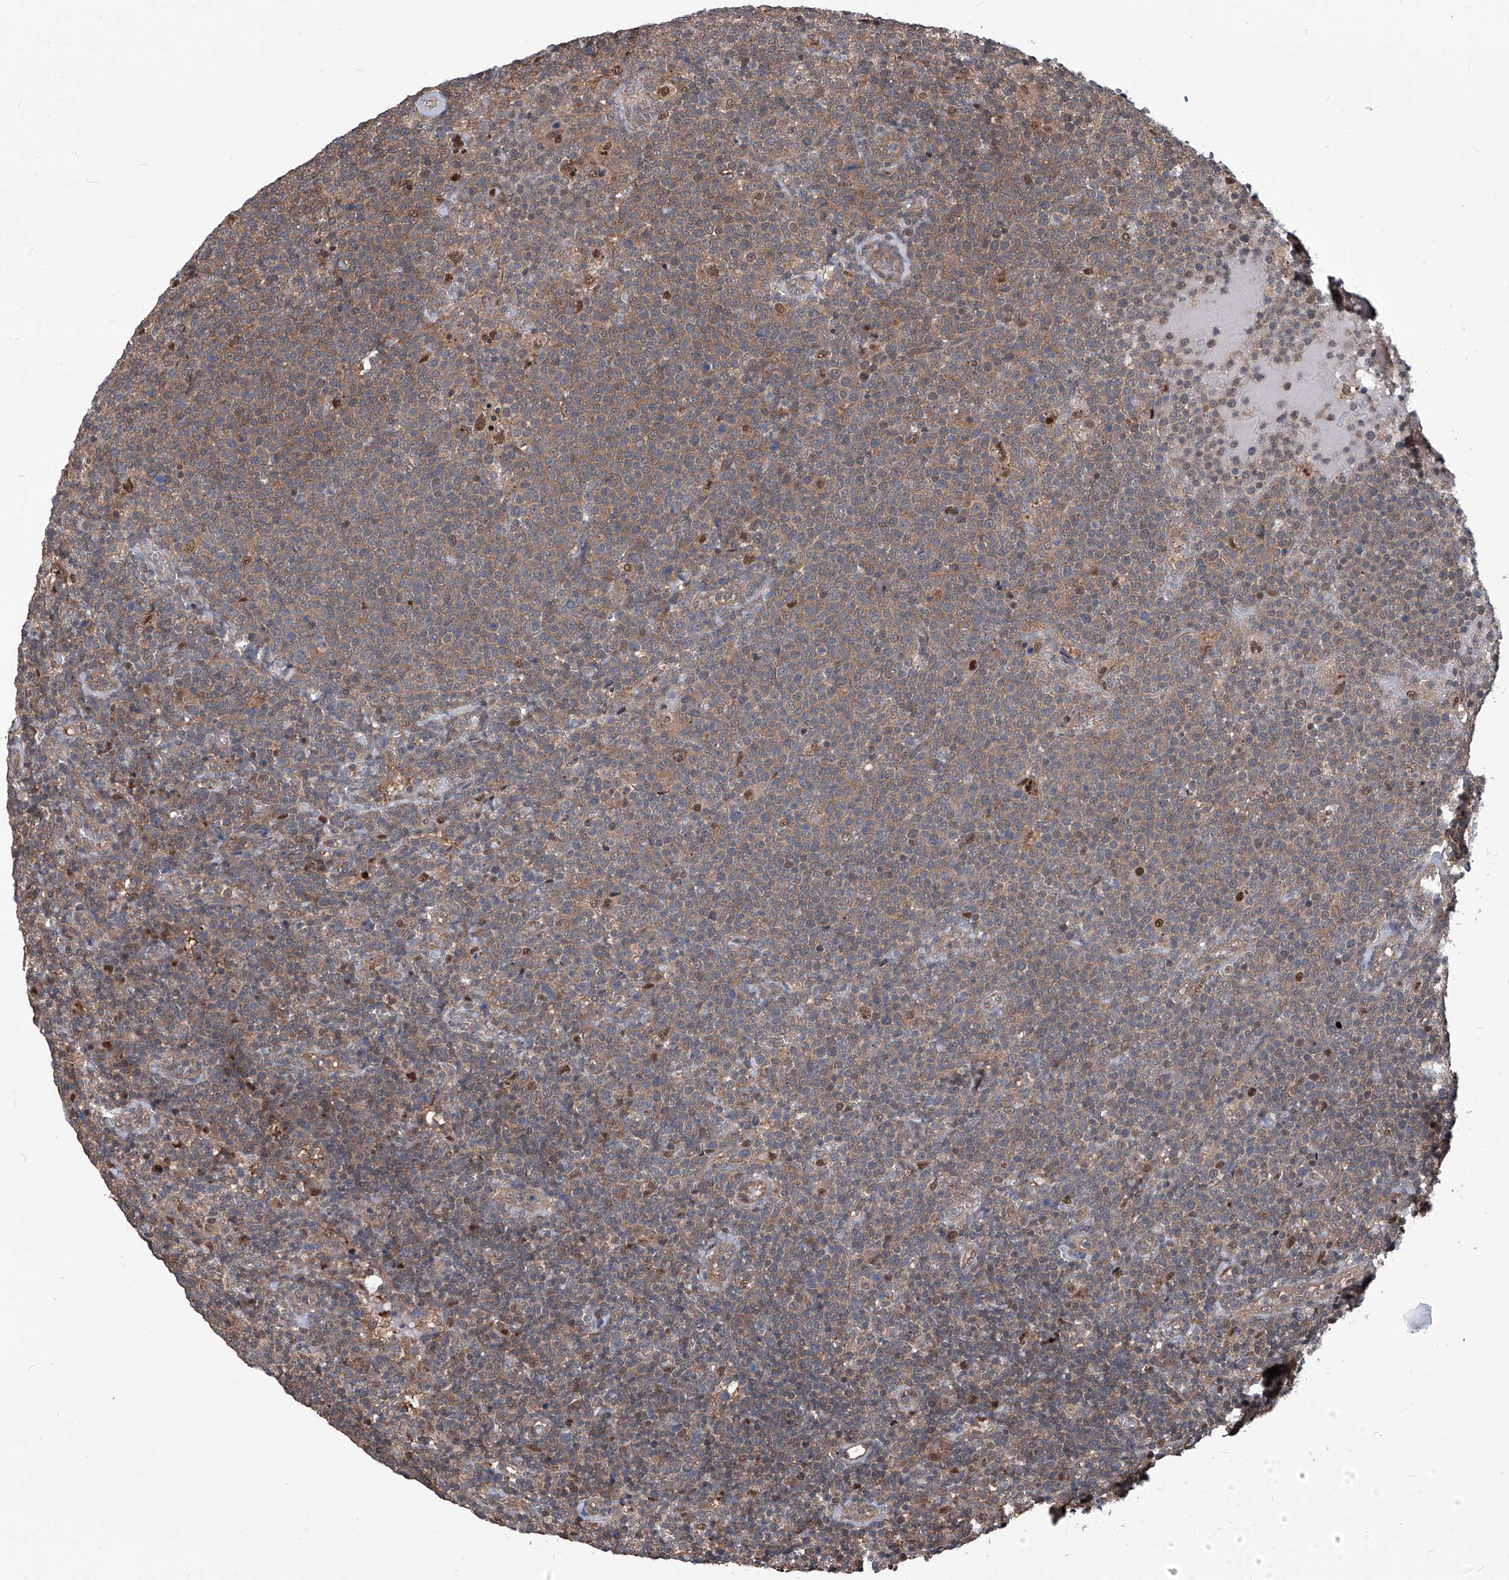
{"staining": {"intensity": "weak", "quantity": "25%-75%", "location": "cytoplasmic/membranous"}, "tissue": "lymphoma", "cell_type": "Tumor cells", "image_type": "cancer", "snomed": [{"axis": "morphology", "description": "Malignant lymphoma, non-Hodgkin's type, High grade"}, {"axis": "topography", "description": "Lymph node"}], "caption": "Immunohistochemical staining of human lymphoma displays low levels of weak cytoplasmic/membranous protein staining in approximately 25%-75% of tumor cells.", "gene": "PSMB1", "patient": {"sex": "male", "age": 61}}